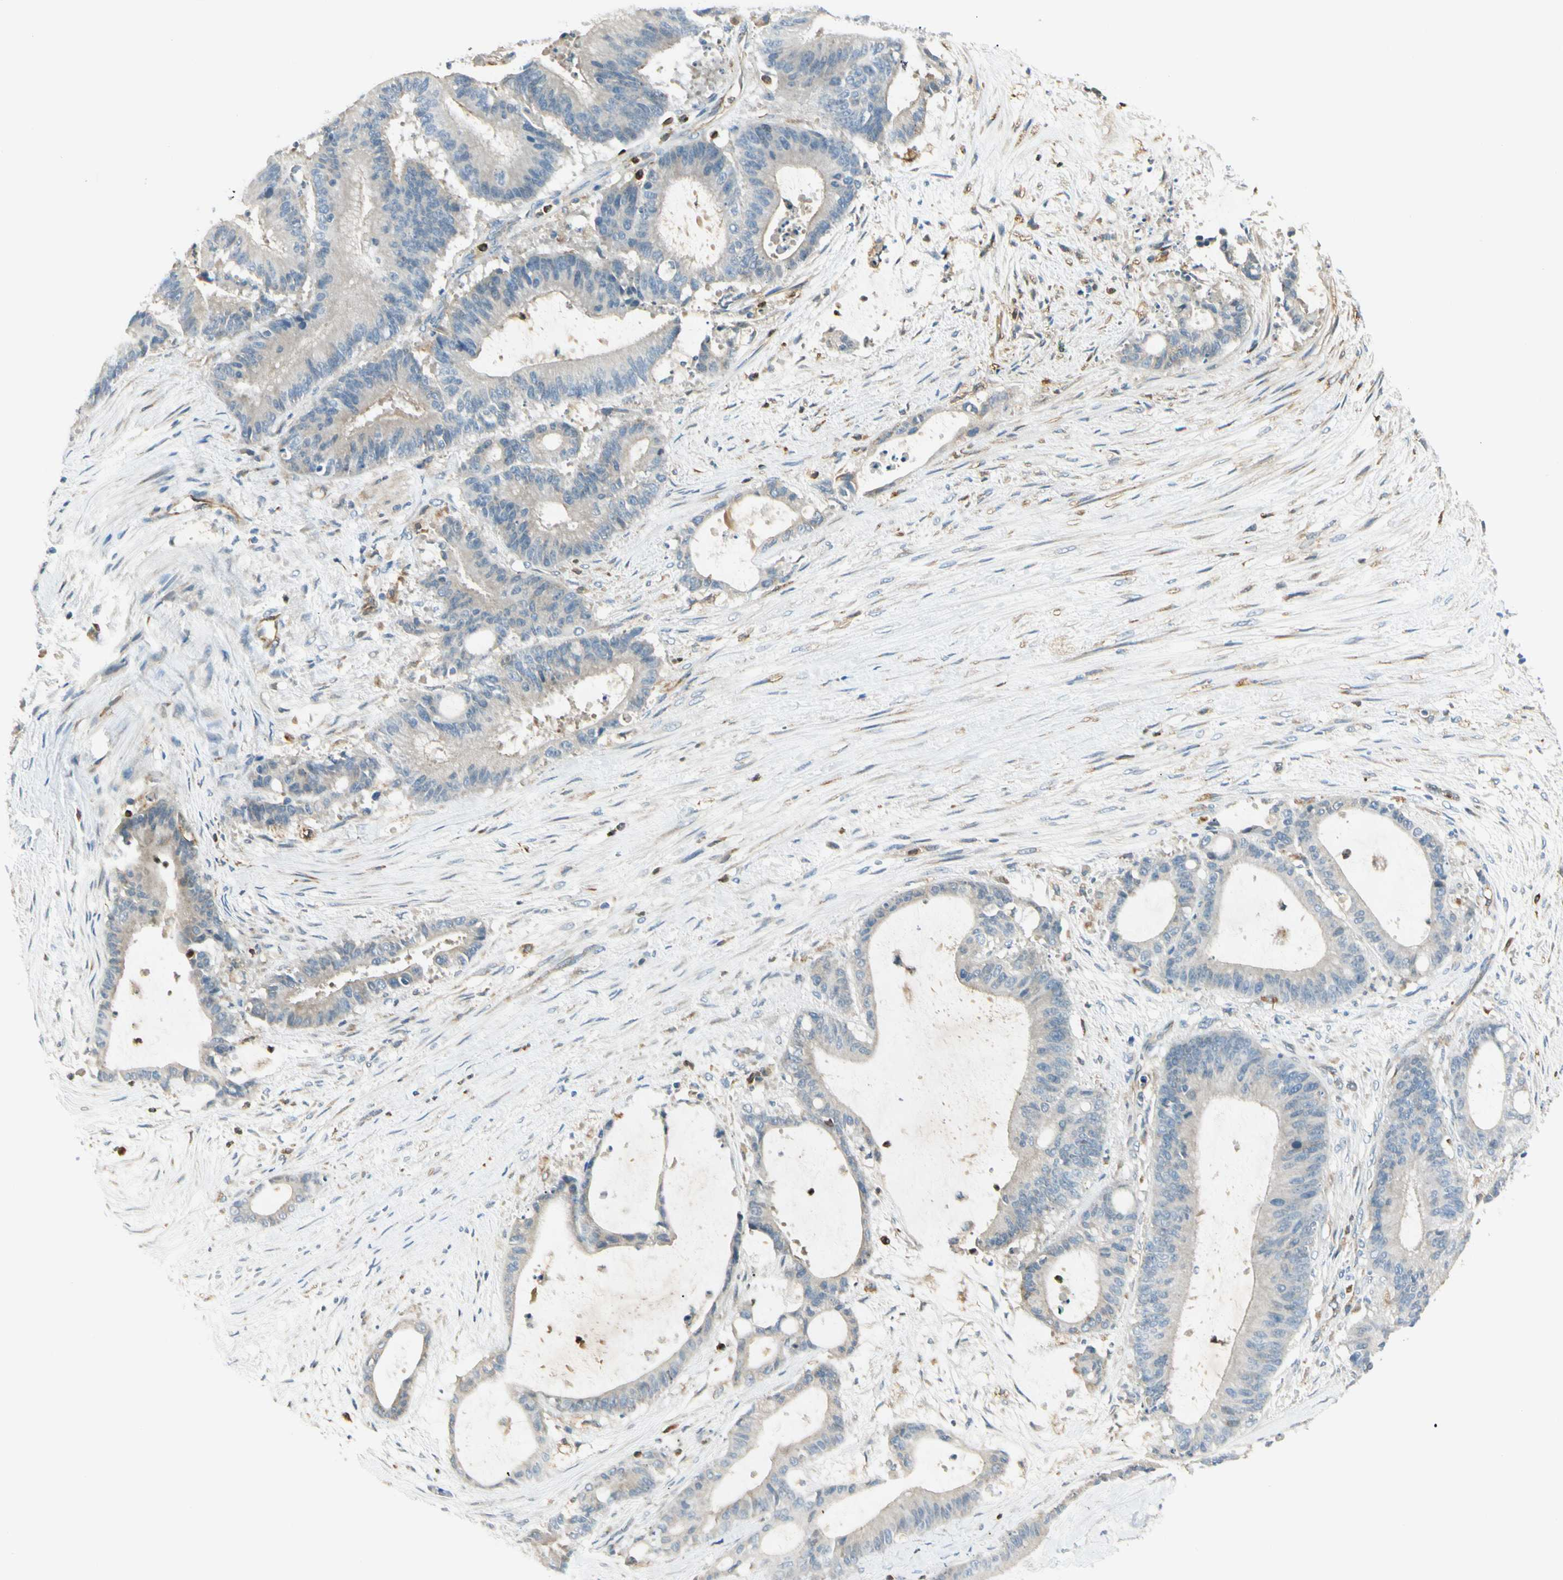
{"staining": {"intensity": "negative", "quantity": "none", "location": "none"}, "tissue": "liver cancer", "cell_type": "Tumor cells", "image_type": "cancer", "snomed": [{"axis": "morphology", "description": "Cholangiocarcinoma"}, {"axis": "topography", "description": "Liver"}], "caption": "DAB immunohistochemical staining of liver cancer (cholangiocarcinoma) reveals no significant expression in tumor cells.", "gene": "LPCAT2", "patient": {"sex": "female", "age": 73}}